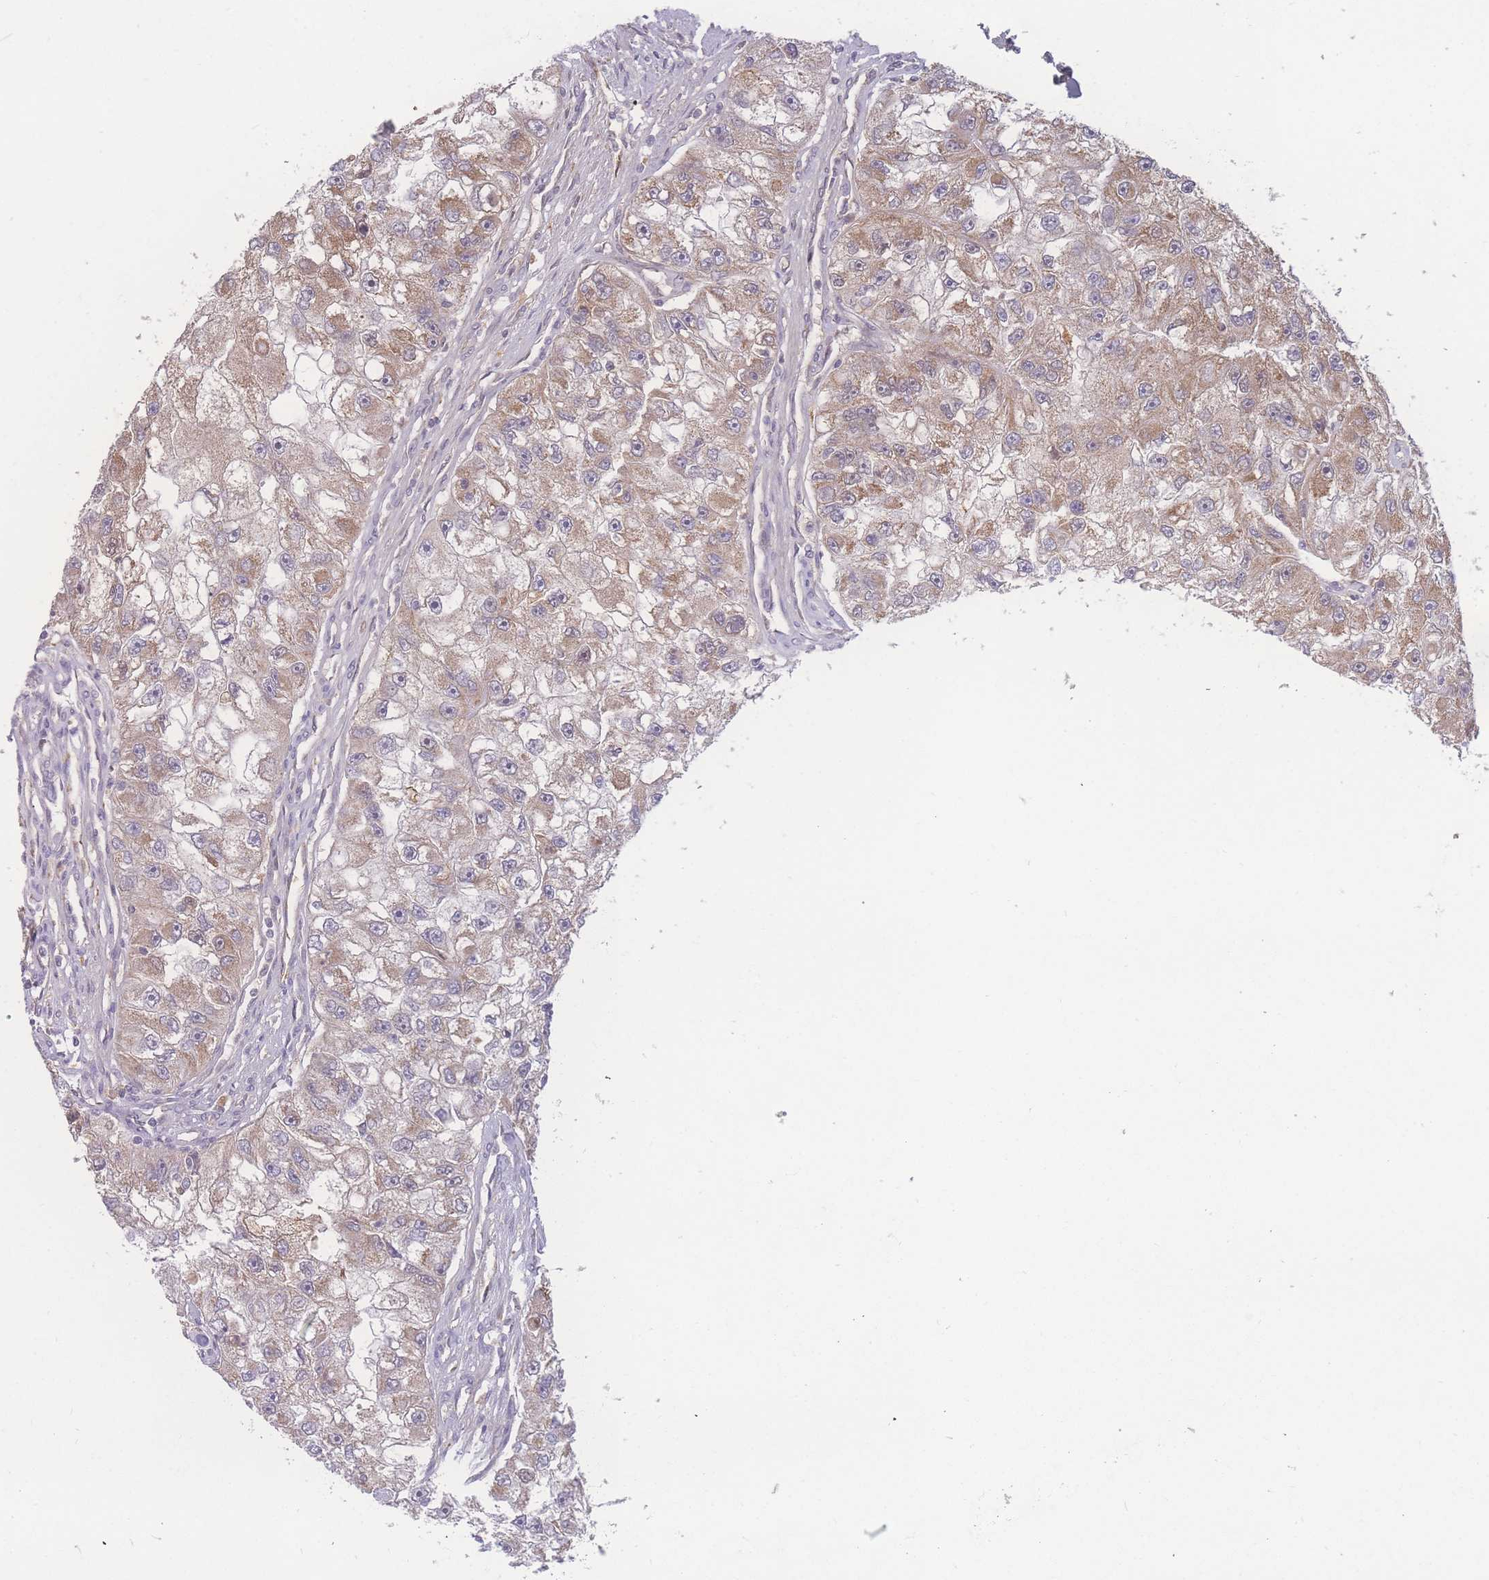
{"staining": {"intensity": "weak", "quantity": "25%-75%", "location": "cytoplasmic/membranous"}, "tissue": "renal cancer", "cell_type": "Tumor cells", "image_type": "cancer", "snomed": [{"axis": "morphology", "description": "Adenocarcinoma, NOS"}, {"axis": "topography", "description": "Kidney"}], "caption": "Human adenocarcinoma (renal) stained with a brown dye displays weak cytoplasmic/membranous positive staining in approximately 25%-75% of tumor cells.", "gene": "RAVER1", "patient": {"sex": "male", "age": 63}}